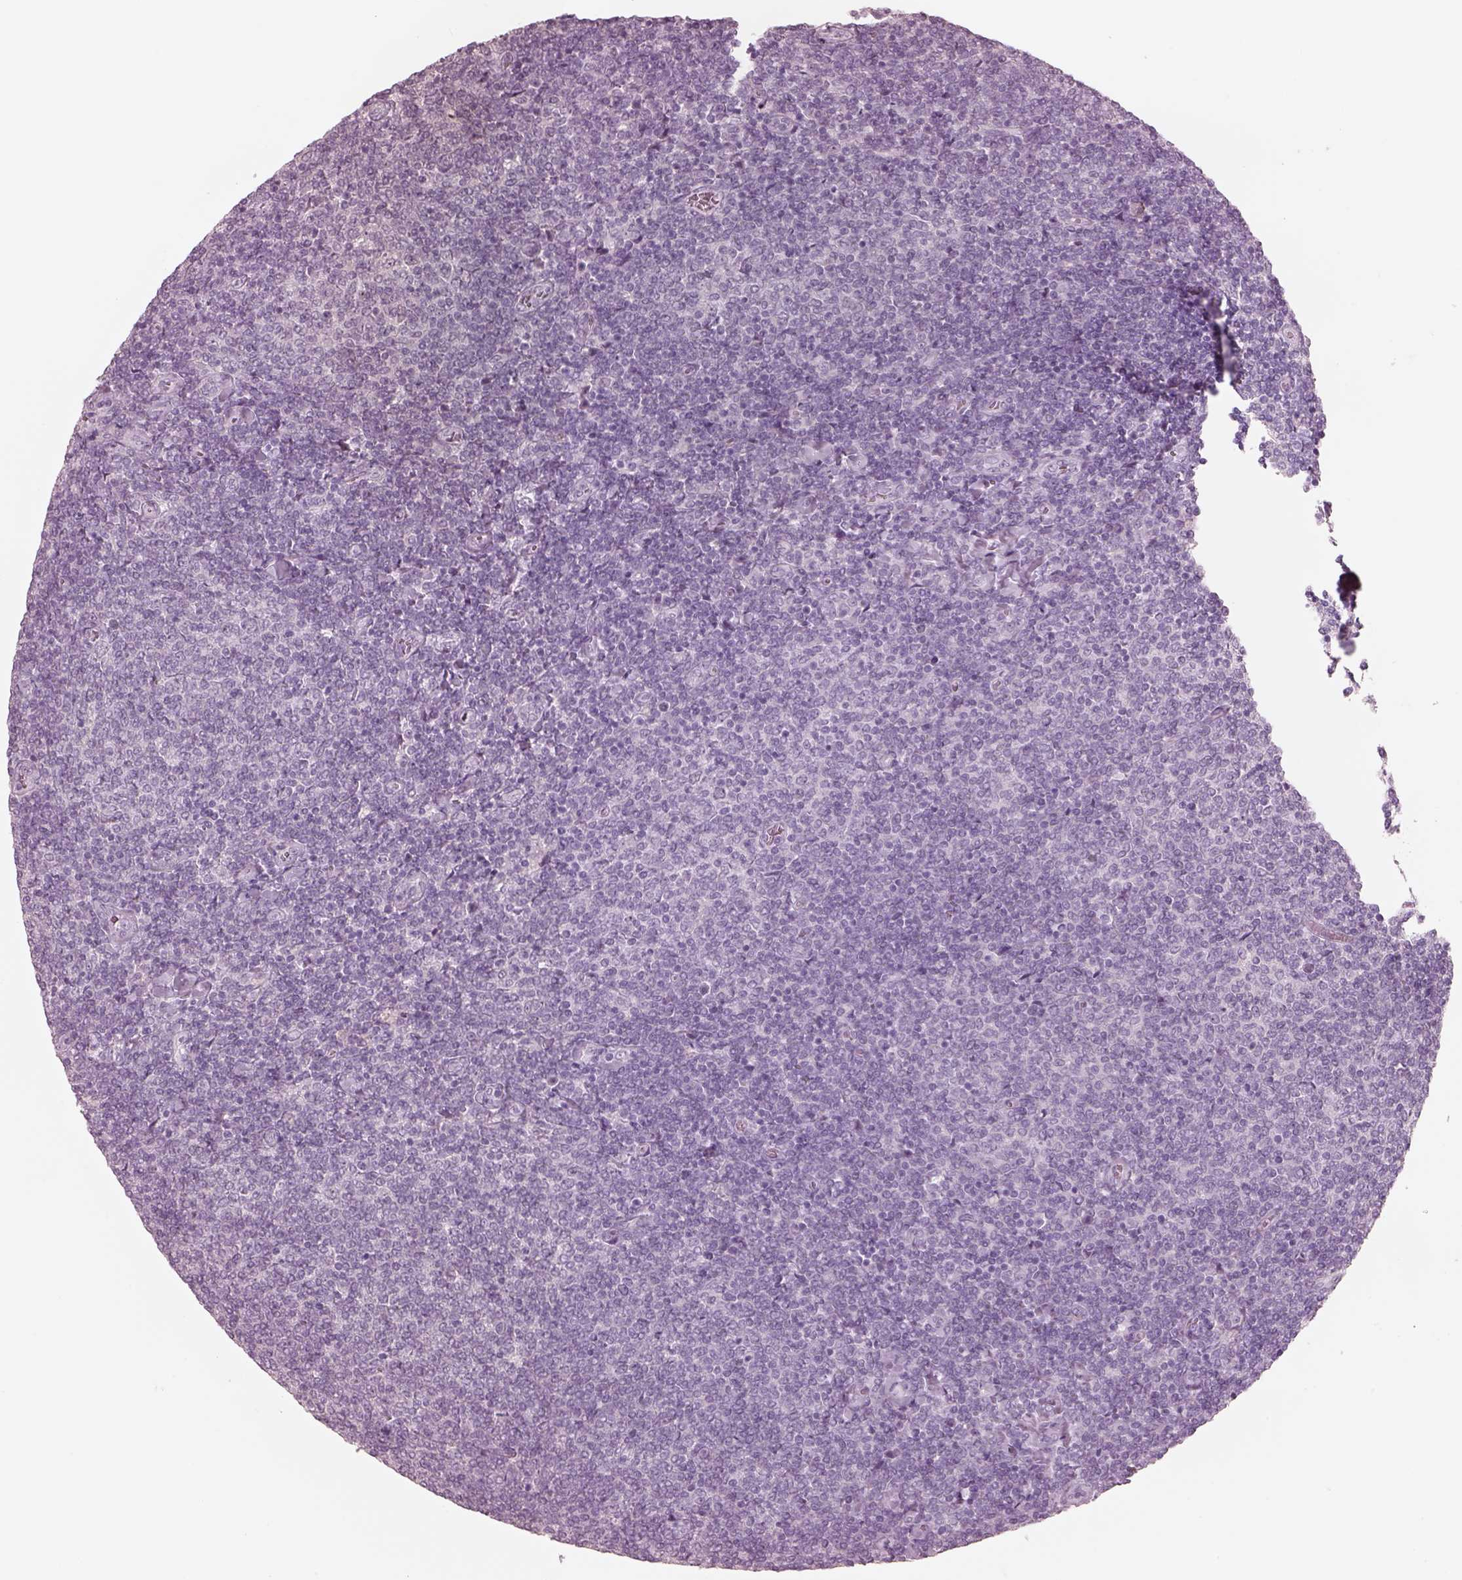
{"staining": {"intensity": "negative", "quantity": "none", "location": "none"}, "tissue": "lymphoma", "cell_type": "Tumor cells", "image_type": "cancer", "snomed": [{"axis": "morphology", "description": "Malignant lymphoma, non-Hodgkin's type, Low grade"}, {"axis": "topography", "description": "Lymph node"}], "caption": "Immunohistochemistry (IHC) image of human lymphoma stained for a protein (brown), which demonstrates no expression in tumor cells. (Immunohistochemistry (IHC), brightfield microscopy, high magnification).", "gene": "KRTAP24-1", "patient": {"sex": "male", "age": 52}}